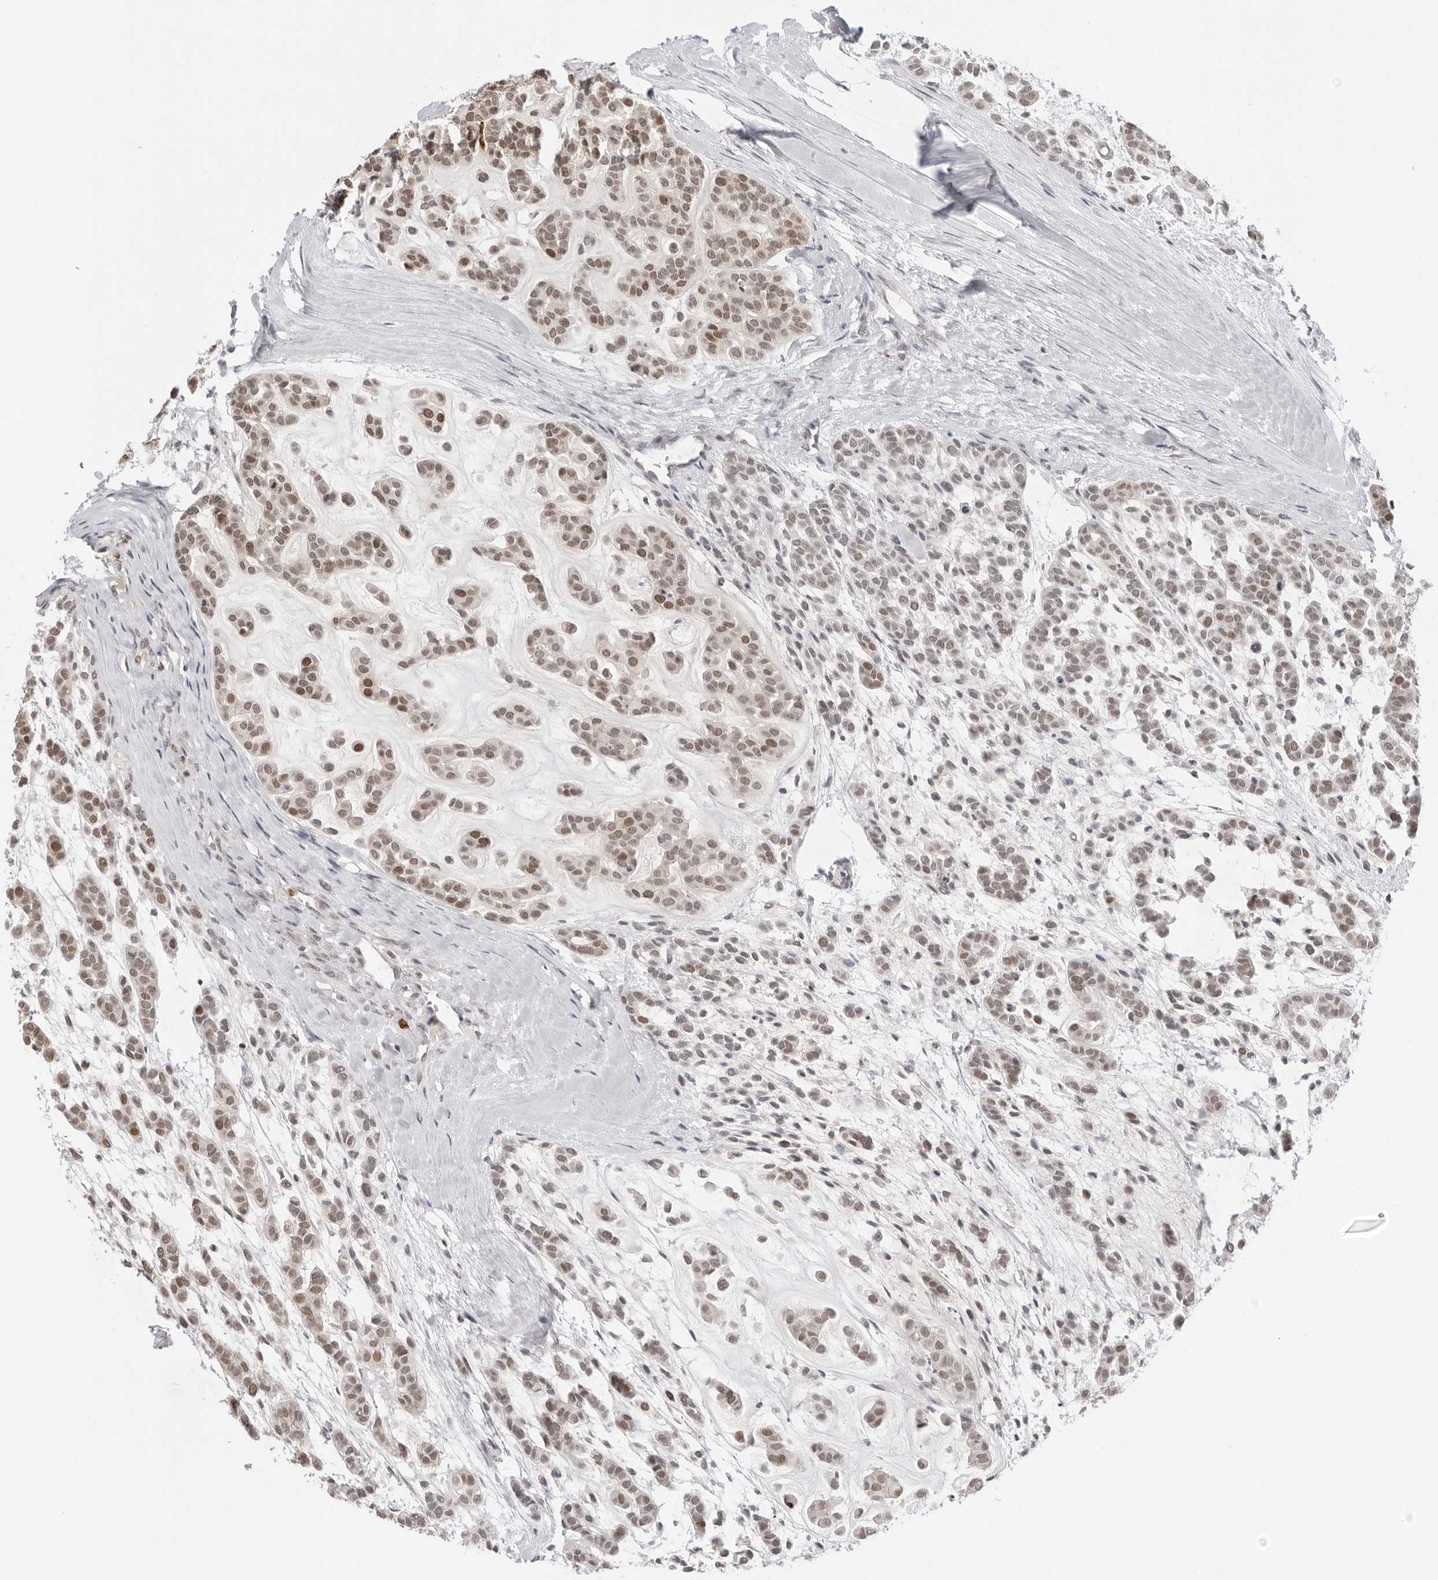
{"staining": {"intensity": "moderate", "quantity": ">75%", "location": "nuclear"}, "tissue": "head and neck cancer", "cell_type": "Tumor cells", "image_type": "cancer", "snomed": [{"axis": "morphology", "description": "Adenocarcinoma, NOS"}, {"axis": "morphology", "description": "Adenoma, NOS"}, {"axis": "topography", "description": "Head-Neck"}], "caption": "A histopathology image of head and neck adenocarcinoma stained for a protein demonstrates moderate nuclear brown staining in tumor cells. Nuclei are stained in blue.", "gene": "MSH6", "patient": {"sex": "female", "age": 55}}